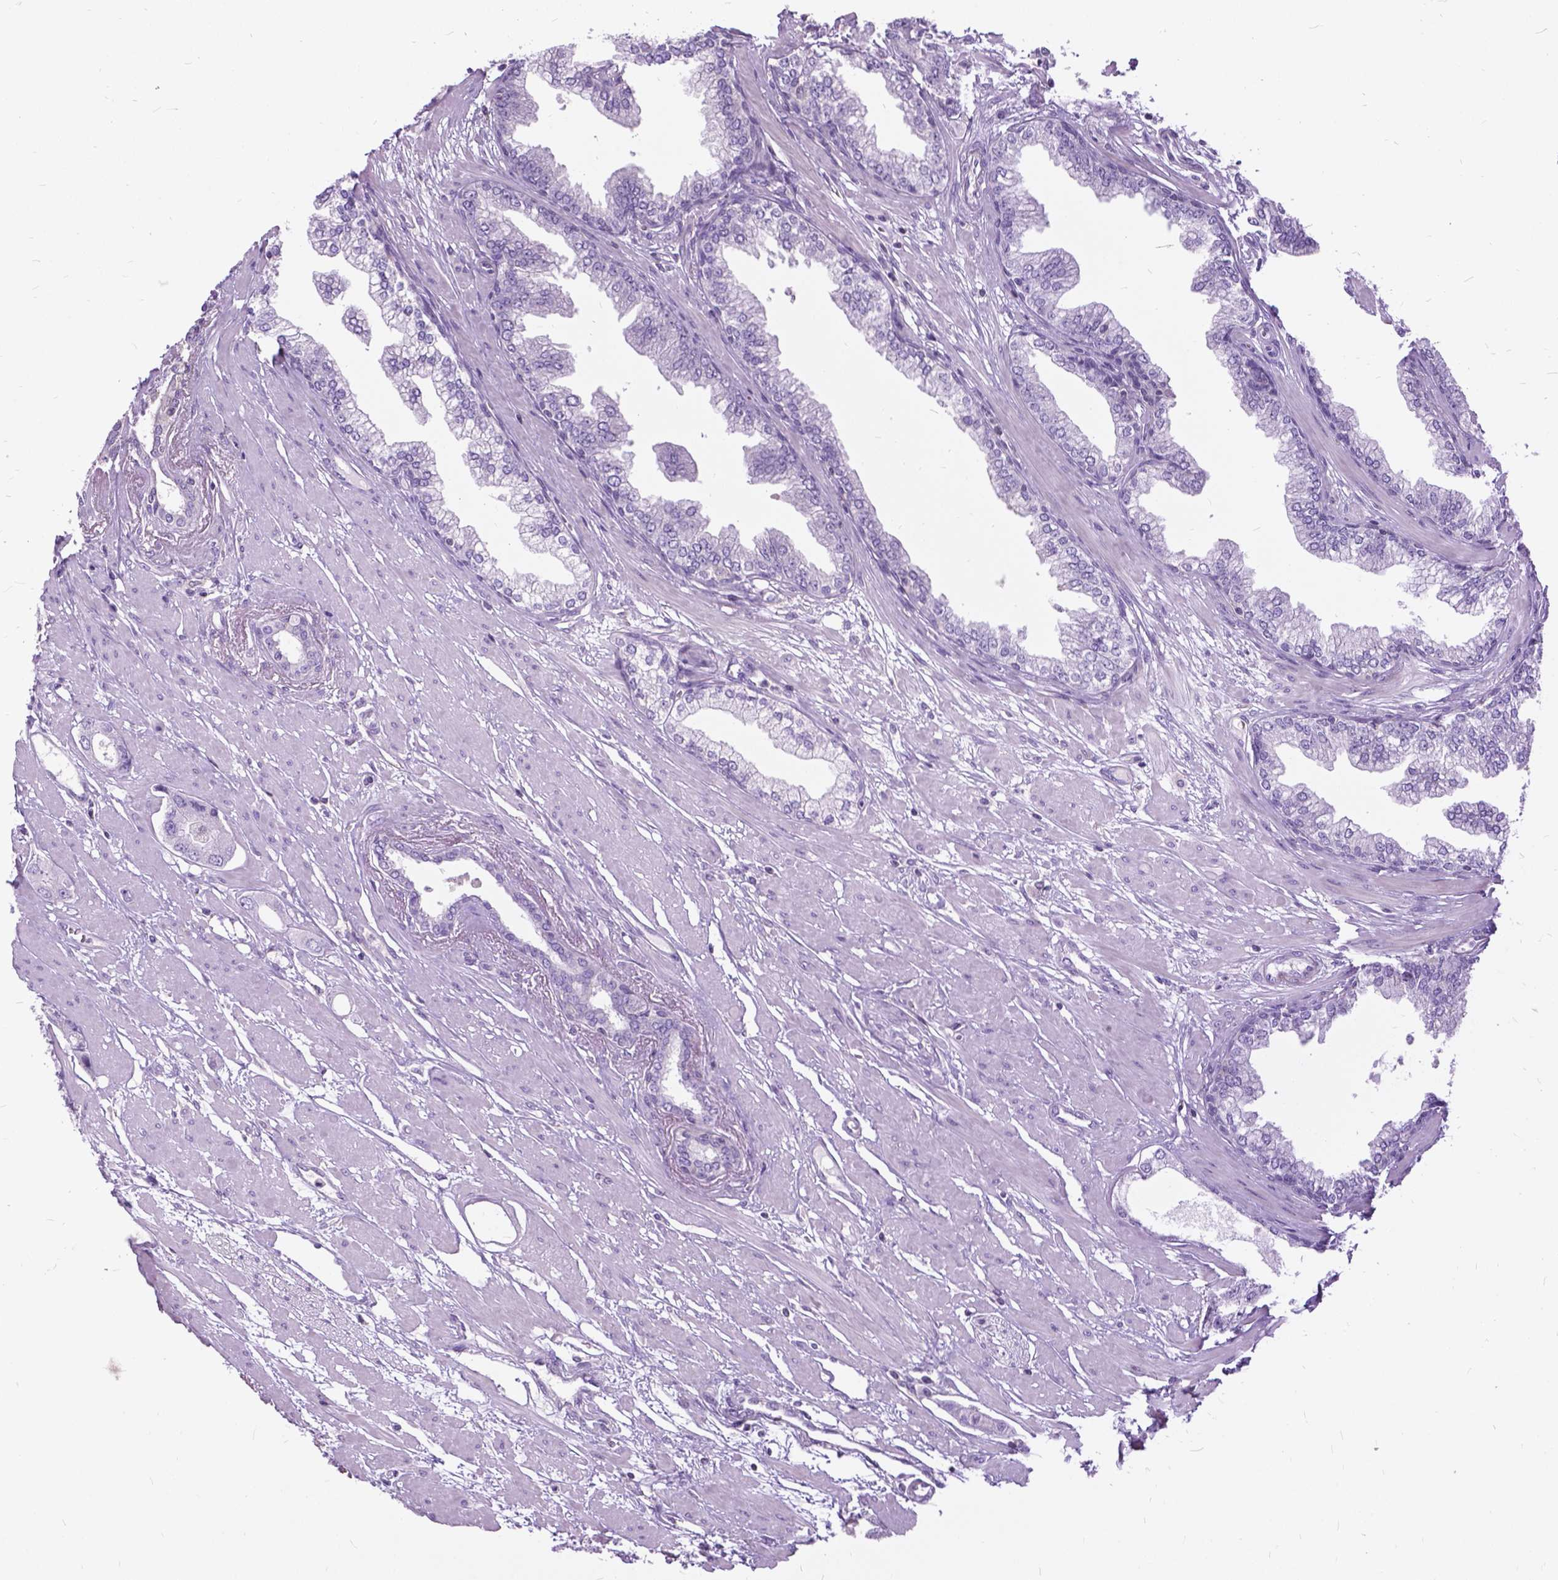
{"staining": {"intensity": "negative", "quantity": "none", "location": "none"}, "tissue": "prostate cancer", "cell_type": "Tumor cells", "image_type": "cancer", "snomed": [{"axis": "morphology", "description": "Adenocarcinoma, Low grade"}, {"axis": "topography", "description": "Prostate"}], "caption": "This is an immunohistochemistry (IHC) photomicrograph of prostate low-grade adenocarcinoma. There is no staining in tumor cells.", "gene": "JAK3", "patient": {"sex": "male", "age": 60}}